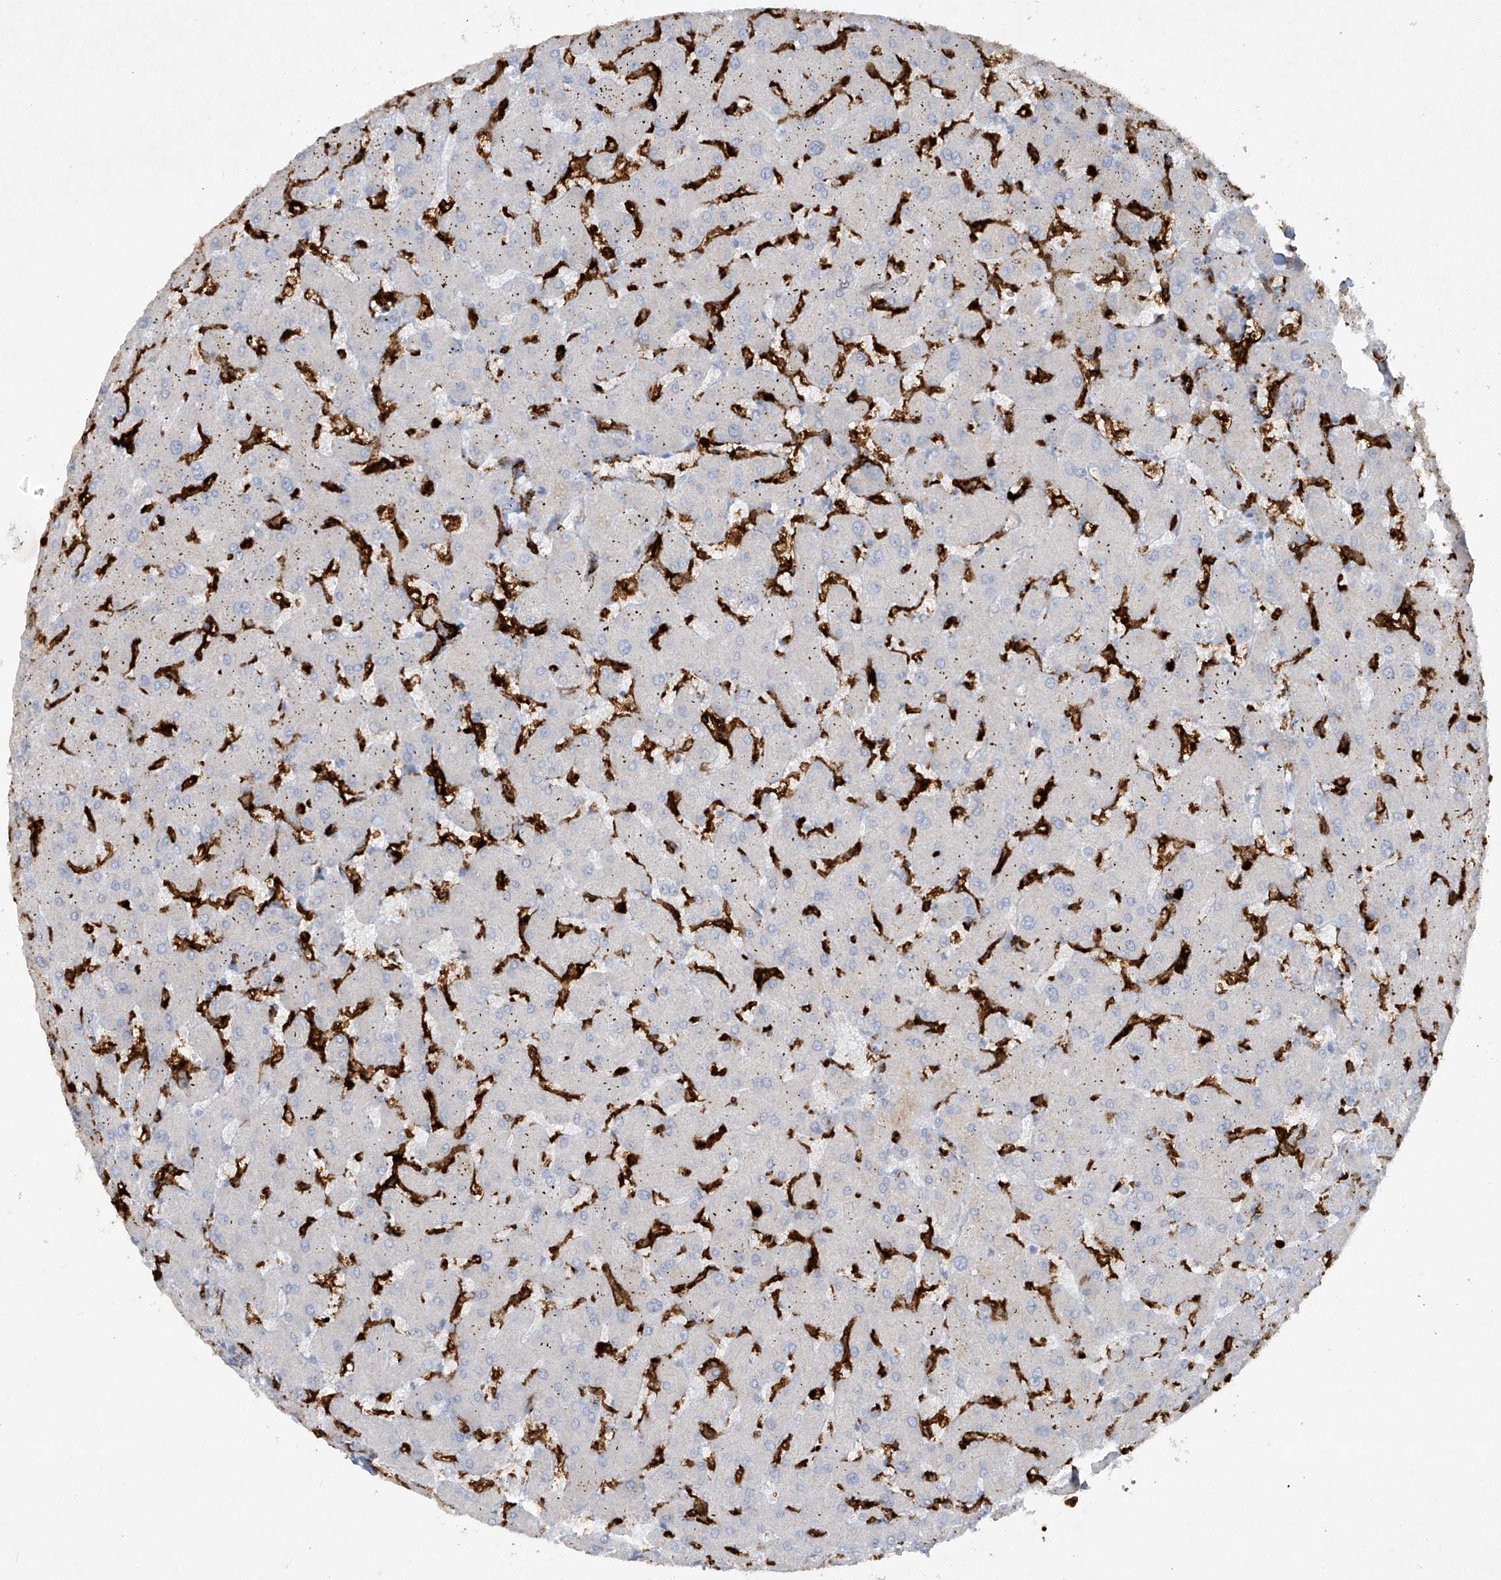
{"staining": {"intensity": "negative", "quantity": "none", "location": "none"}, "tissue": "liver", "cell_type": "Cholangiocytes", "image_type": "normal", "snomed": [{"axis": "morphology", "description": "Normal tissue, NOS"}, {"axis": "topography", "description": "Liver"}], "caption": "The image displays no significant positivity in cholangiocytes of liver. (DAB (3,3'-diaminobenzidine) IHC, high magnification).", "gene": "FCGR3A", "patient": {"sex": "female", "age": 63}}